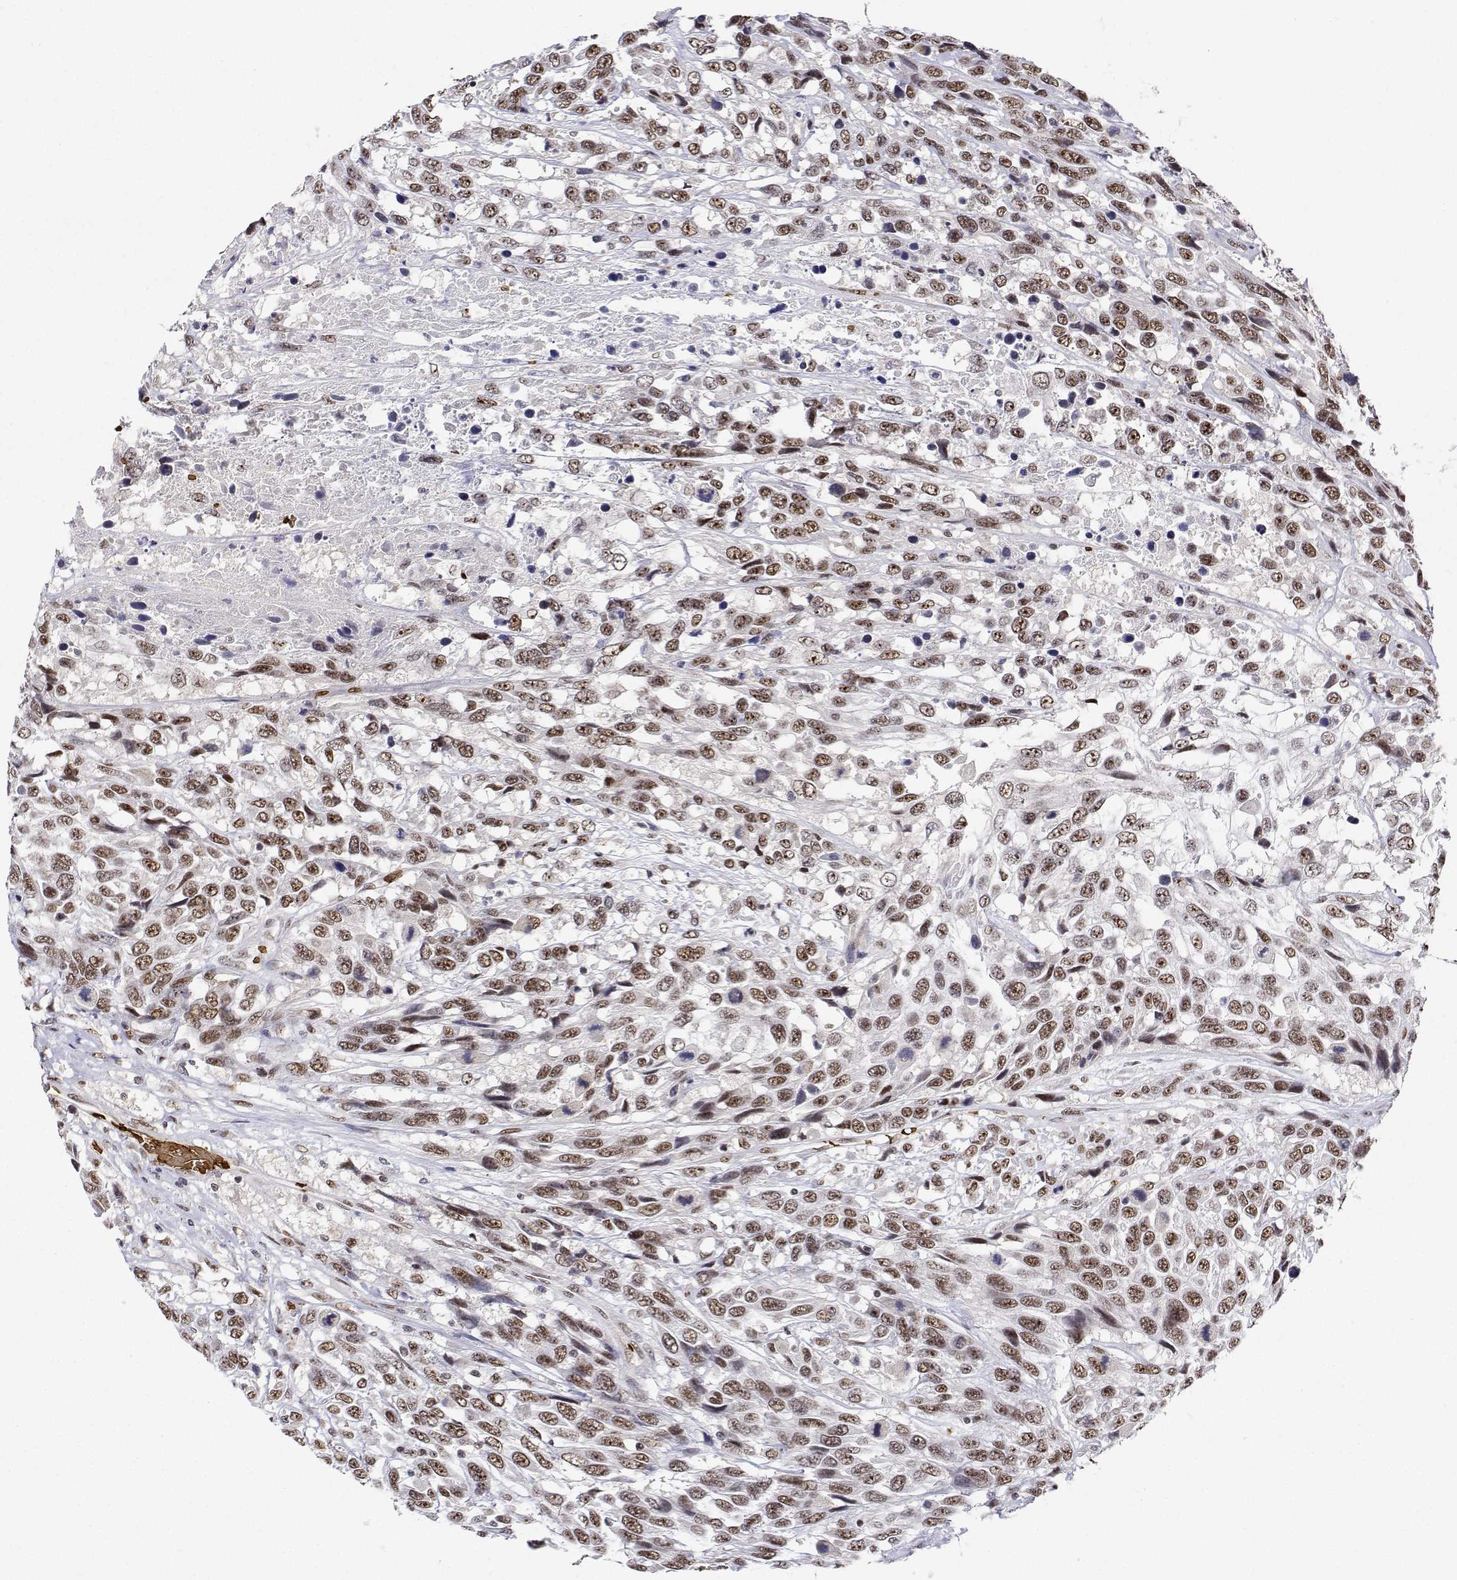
{"staining": {"intensity": "moderate", "quantity": ">75%", "location": "nuclear"}, "tissue": "urothelial cancer", "cell_type": "Tumor cells", "image_type": "cancer", "snomed": [{"axis": "morphology", "description": "Urothelial carcinoma, High grade"}, {"axis": "topography", "description": "Urinary bladder"}], "caption": "Tumor cells demonstrate medium levels of moderate nuclear positivity in about >75% of cells in urothelial cancer.", "gene": "ADAR", "patient": {"sex": "female", "age": 70}}